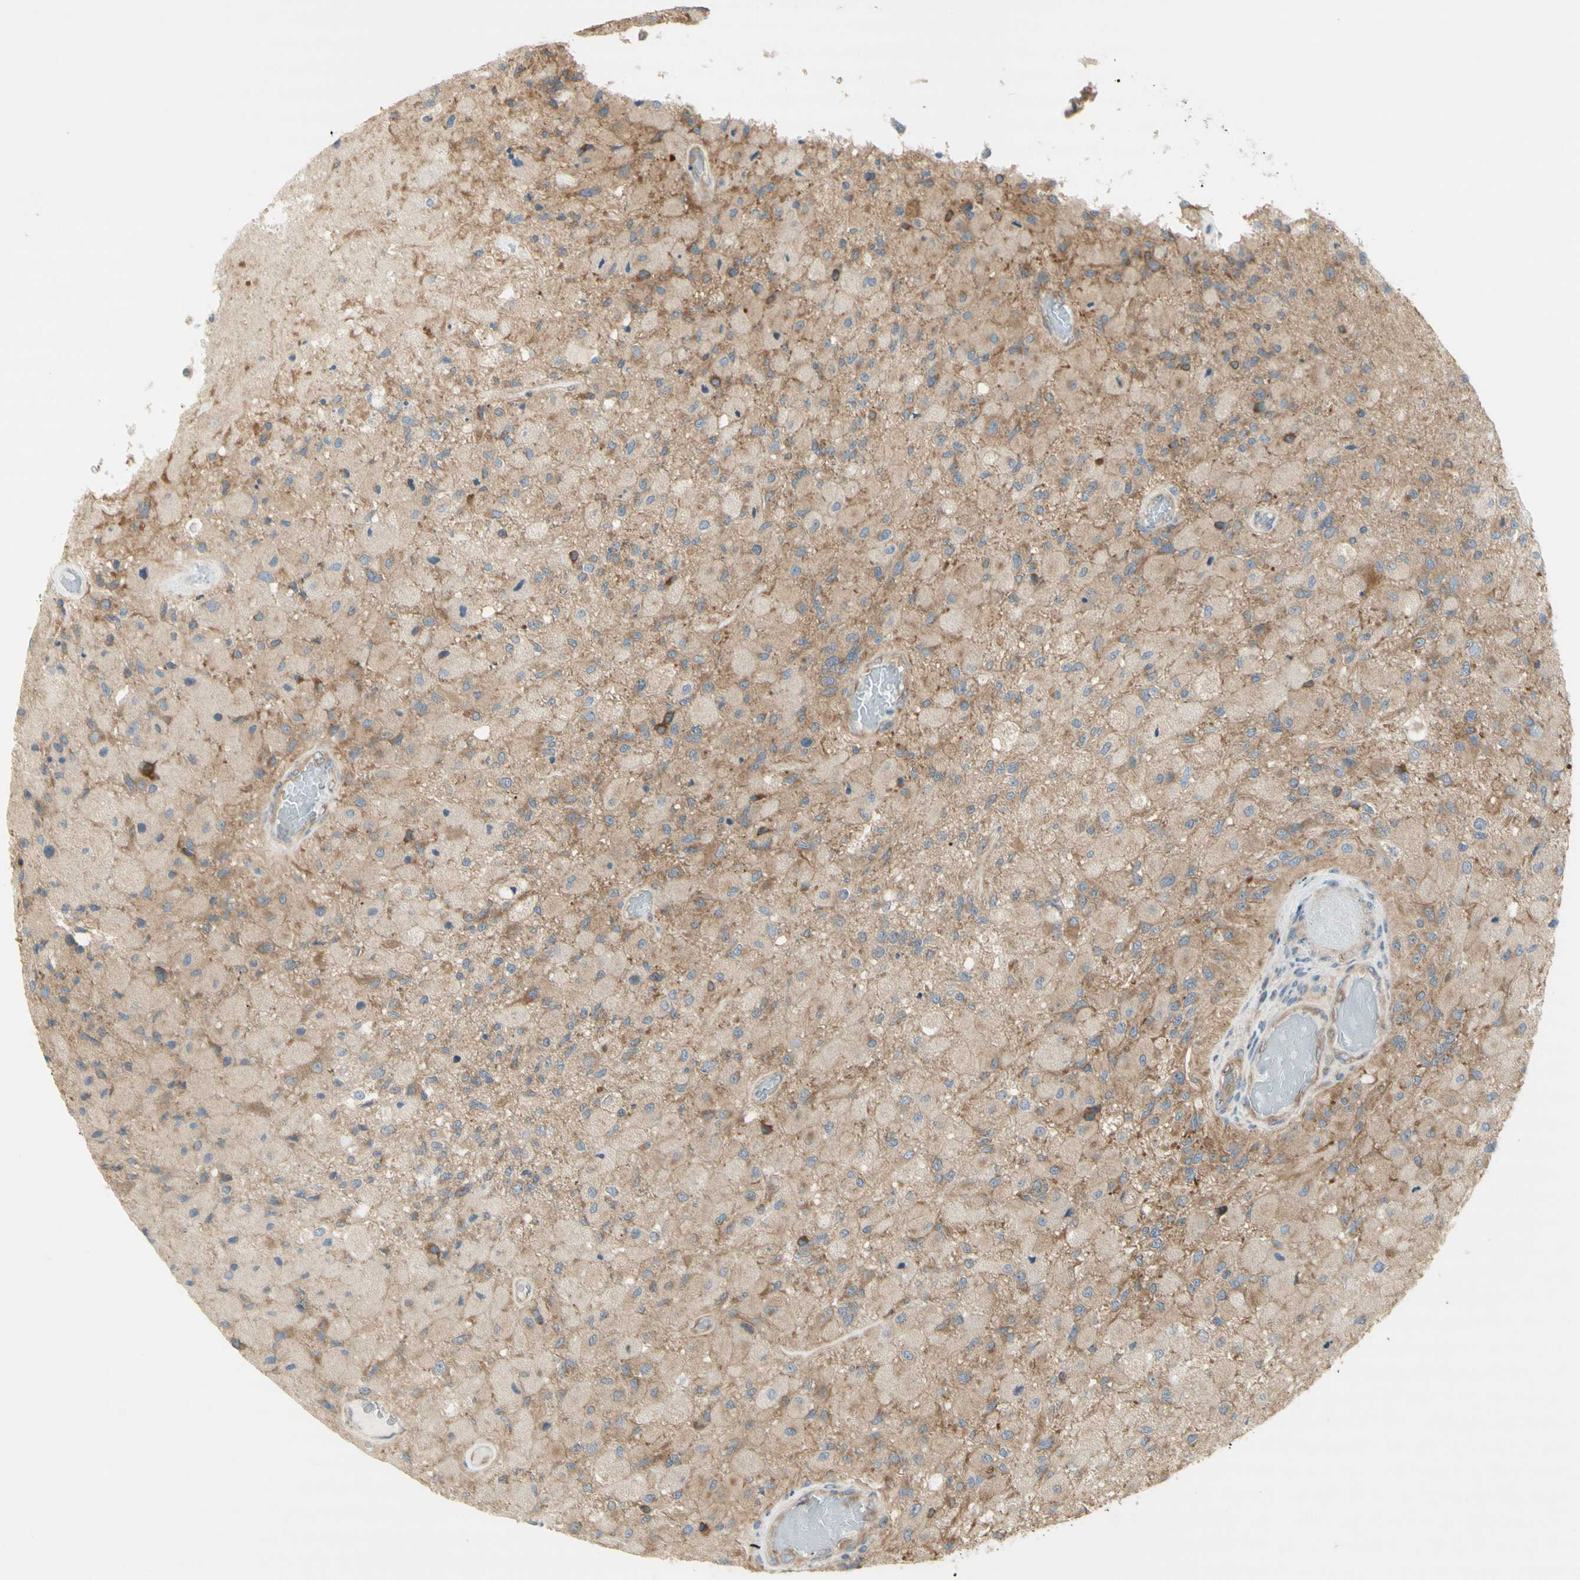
{"staining": {"intensity": "weak", "quantity": ">75%", "location": "cytoplasmic/membranous"}, "tissue": "glioma", "cell_type": "Tumor cells", "image_type": "cancer", "snomed": [{"axis": "morphology", "description": "Normal tissue, NOS"}, {"axis": "morphology", "description": "Glioma, malignant, High grade"}, {"axis": "topography", "description": "Cerebral cortex"}], "caption": "Tumor cells exhibit weak cytoplasmic/membranous staining in about >75% of cells in glioma.", "gene": "DYNC1H1", "patient": {"sex": "male", "age": 77}}